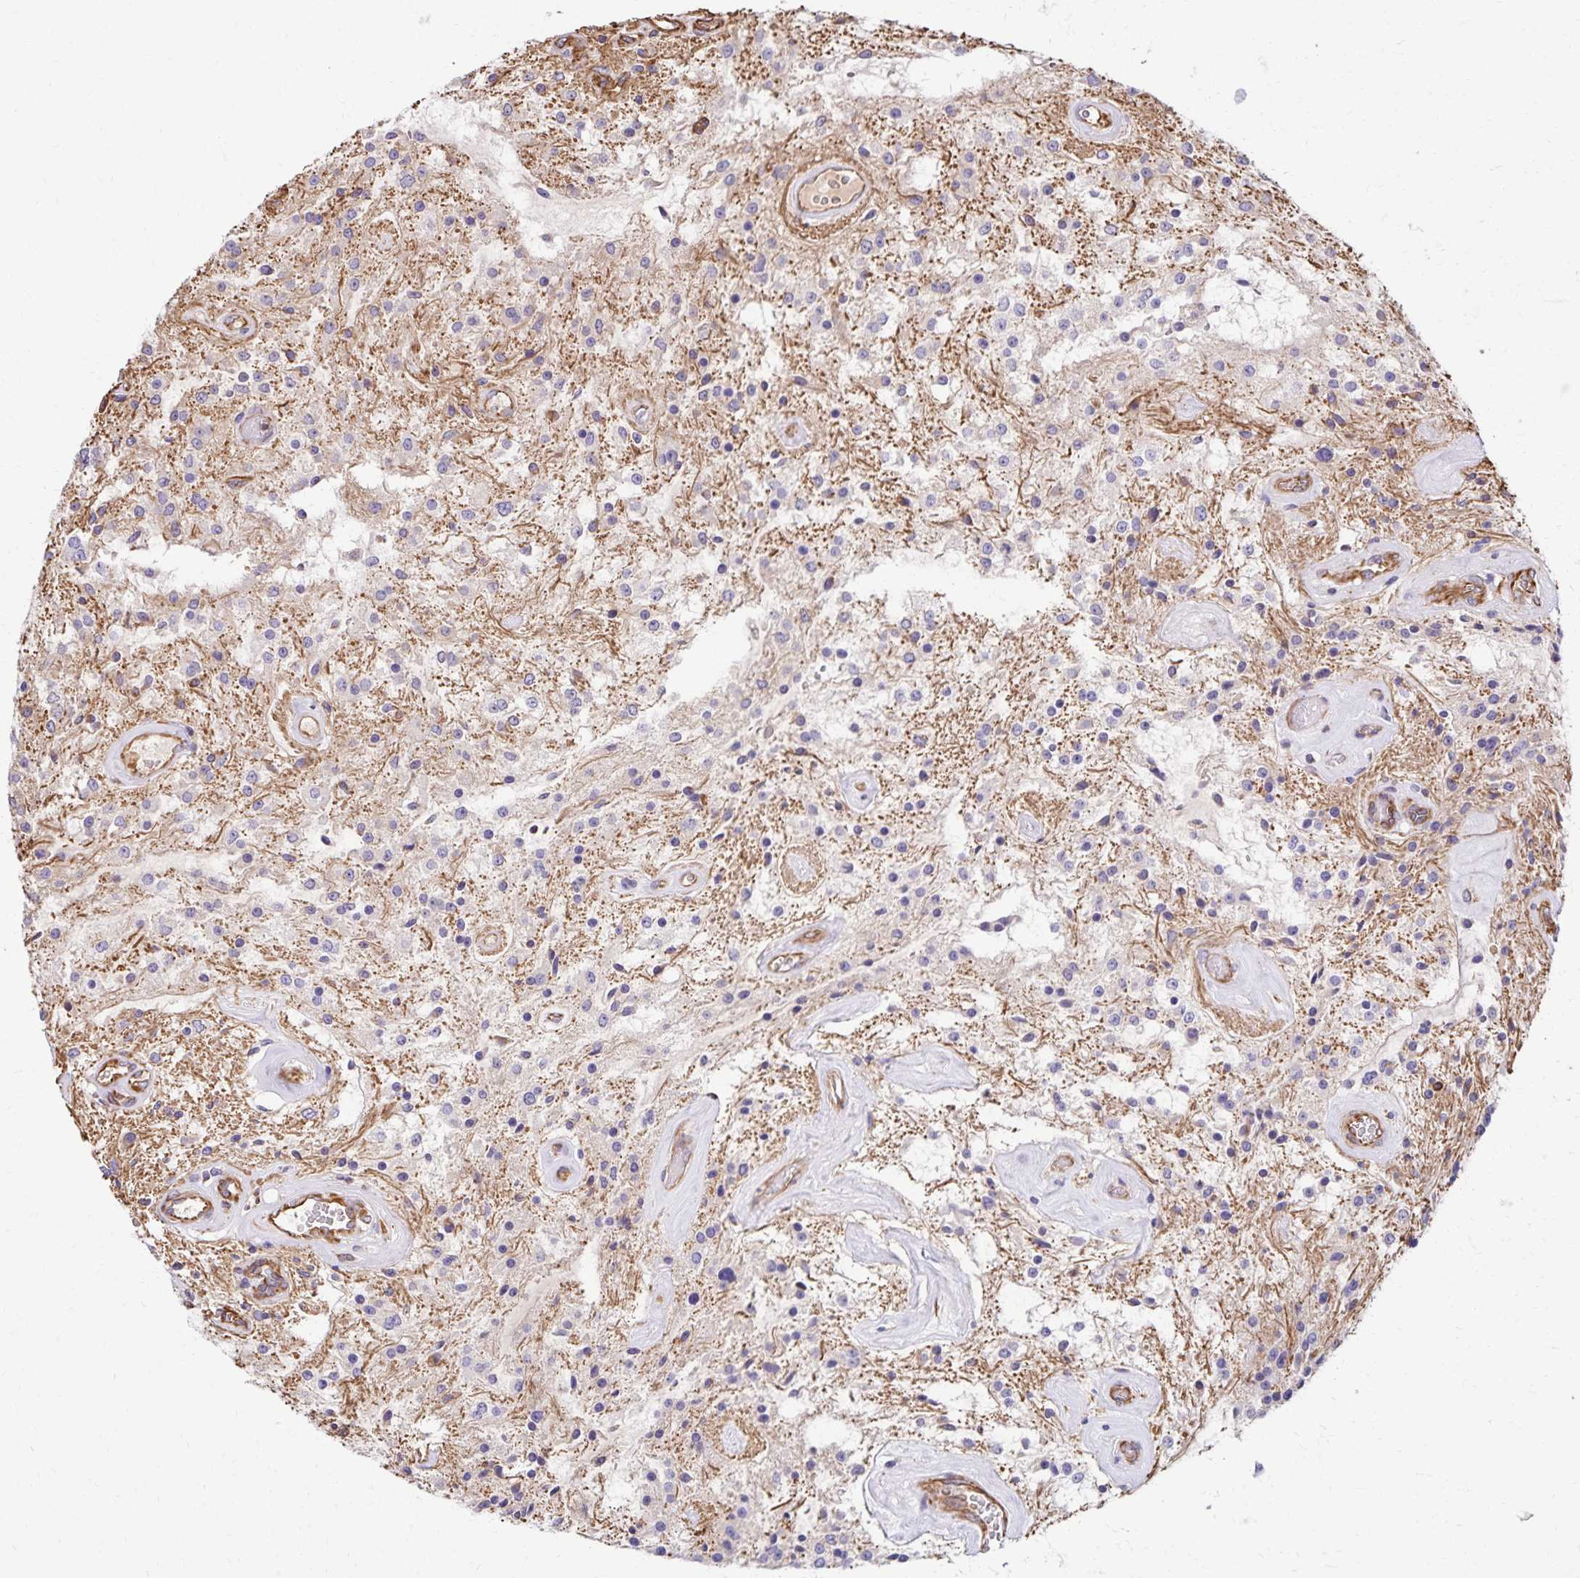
{"staining": {"intensity": "negative", "quantity": "none", "location": "none"}, "tissue": "glioma", "cell_type": "Tumor cells", "image_type": "cancer", "snomed": [{"axis": "morphology", "description": "Glioma, malignant, Low grade"}, {"axis": "topography", "description": "Cerebellum"}], "caption": "Tumor cells are negative for brown protein staining in glioma.", "gene": "TRPV6", "patient": {"sex": "female", "age": 14}}